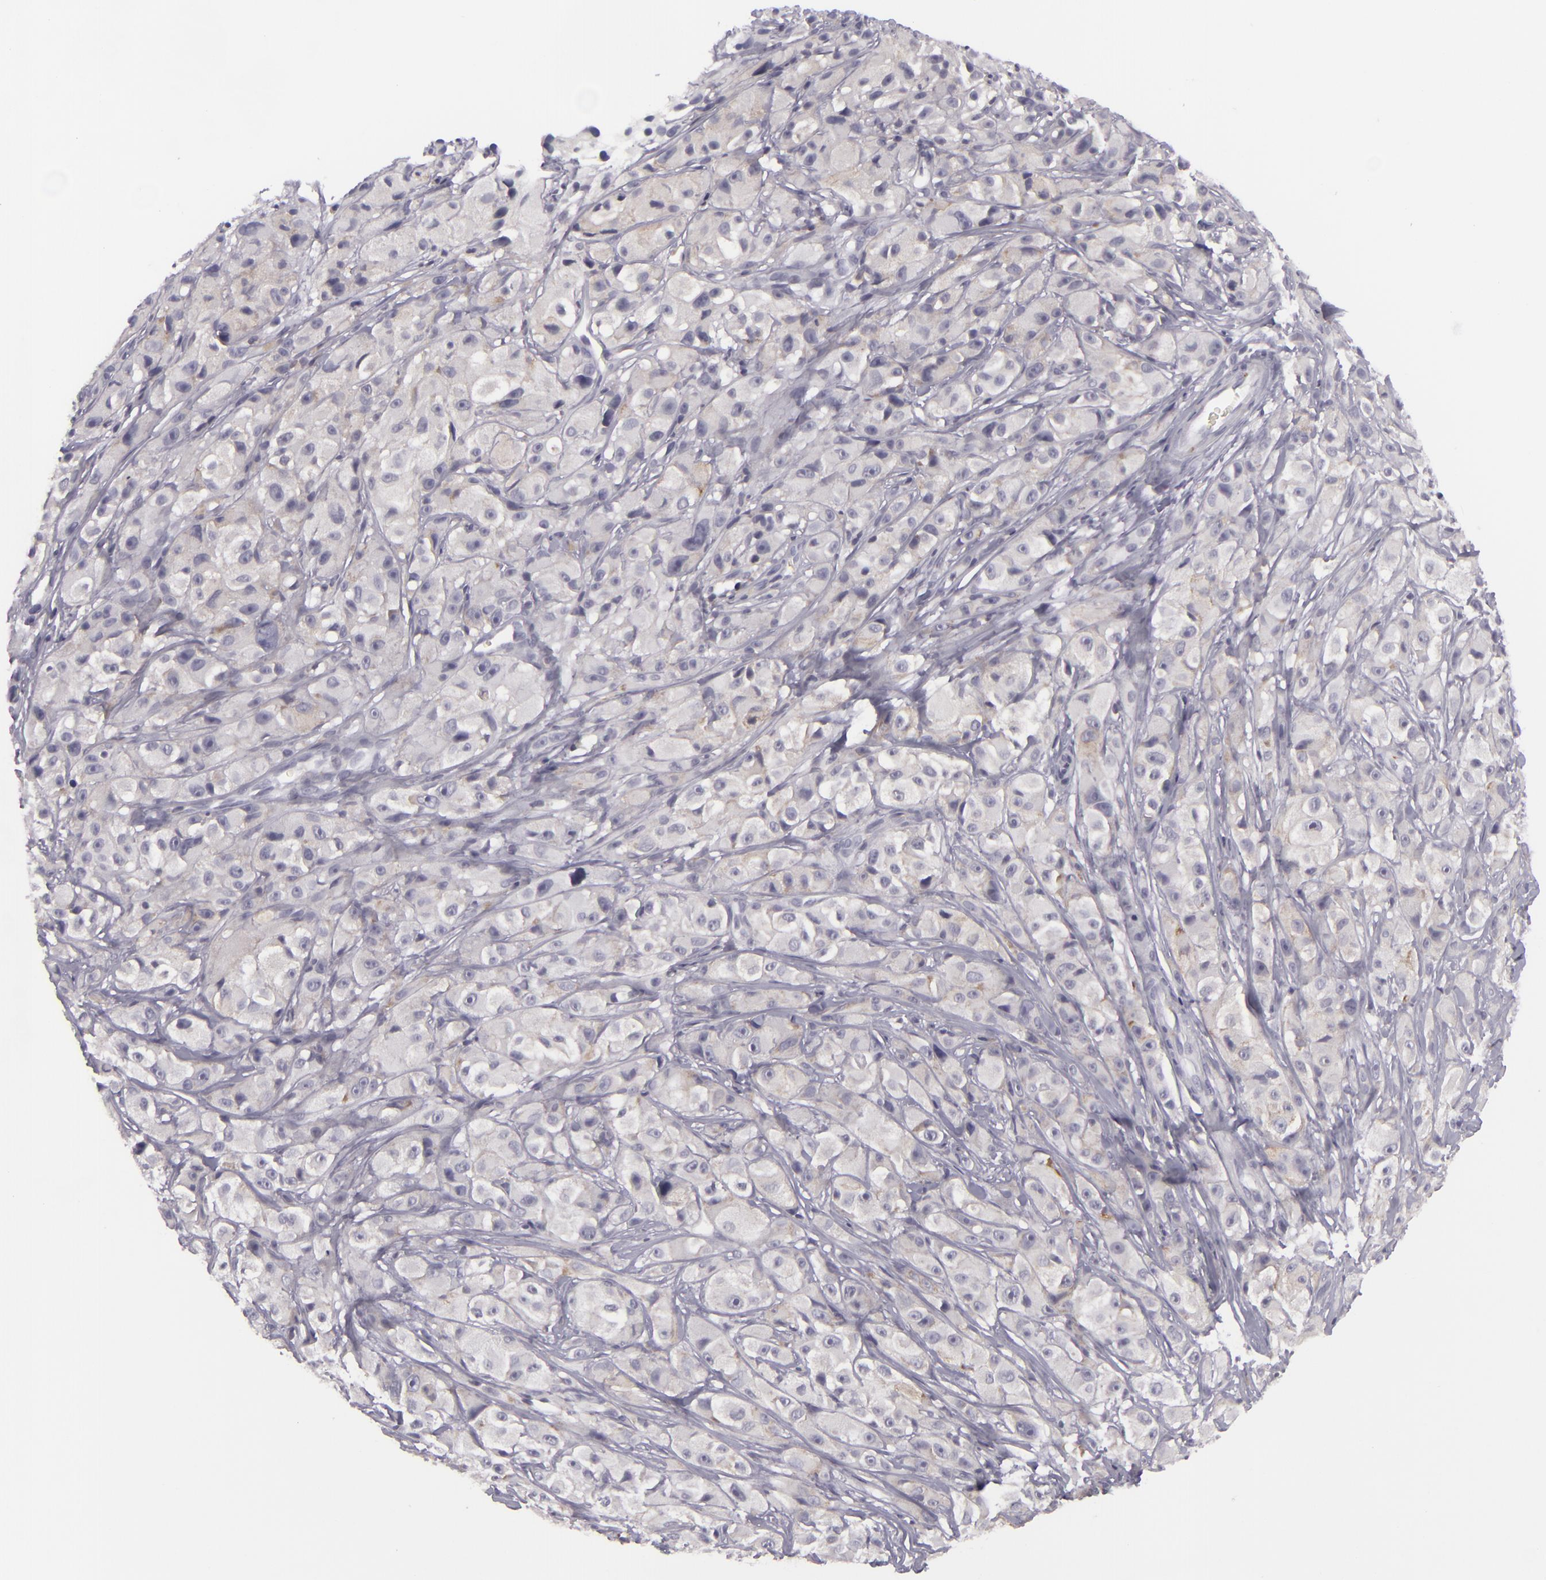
{"staining": {"intensity": "negative", "quantity": "none", "location": "none"}, "tissue": "melanoma", "cell_type": "Tumor cells", "image_type": "cancer", "snomed": [{"axis": "morphology", "description": "Malignant melanoma, NOS"}, {"axis": "topography", "description": "Skin"}], "caption": "There is no significant expression in tumor cells of melanoma.", "gene": "KCNAB2", "patient": {"sex": "male", "age": 56}}